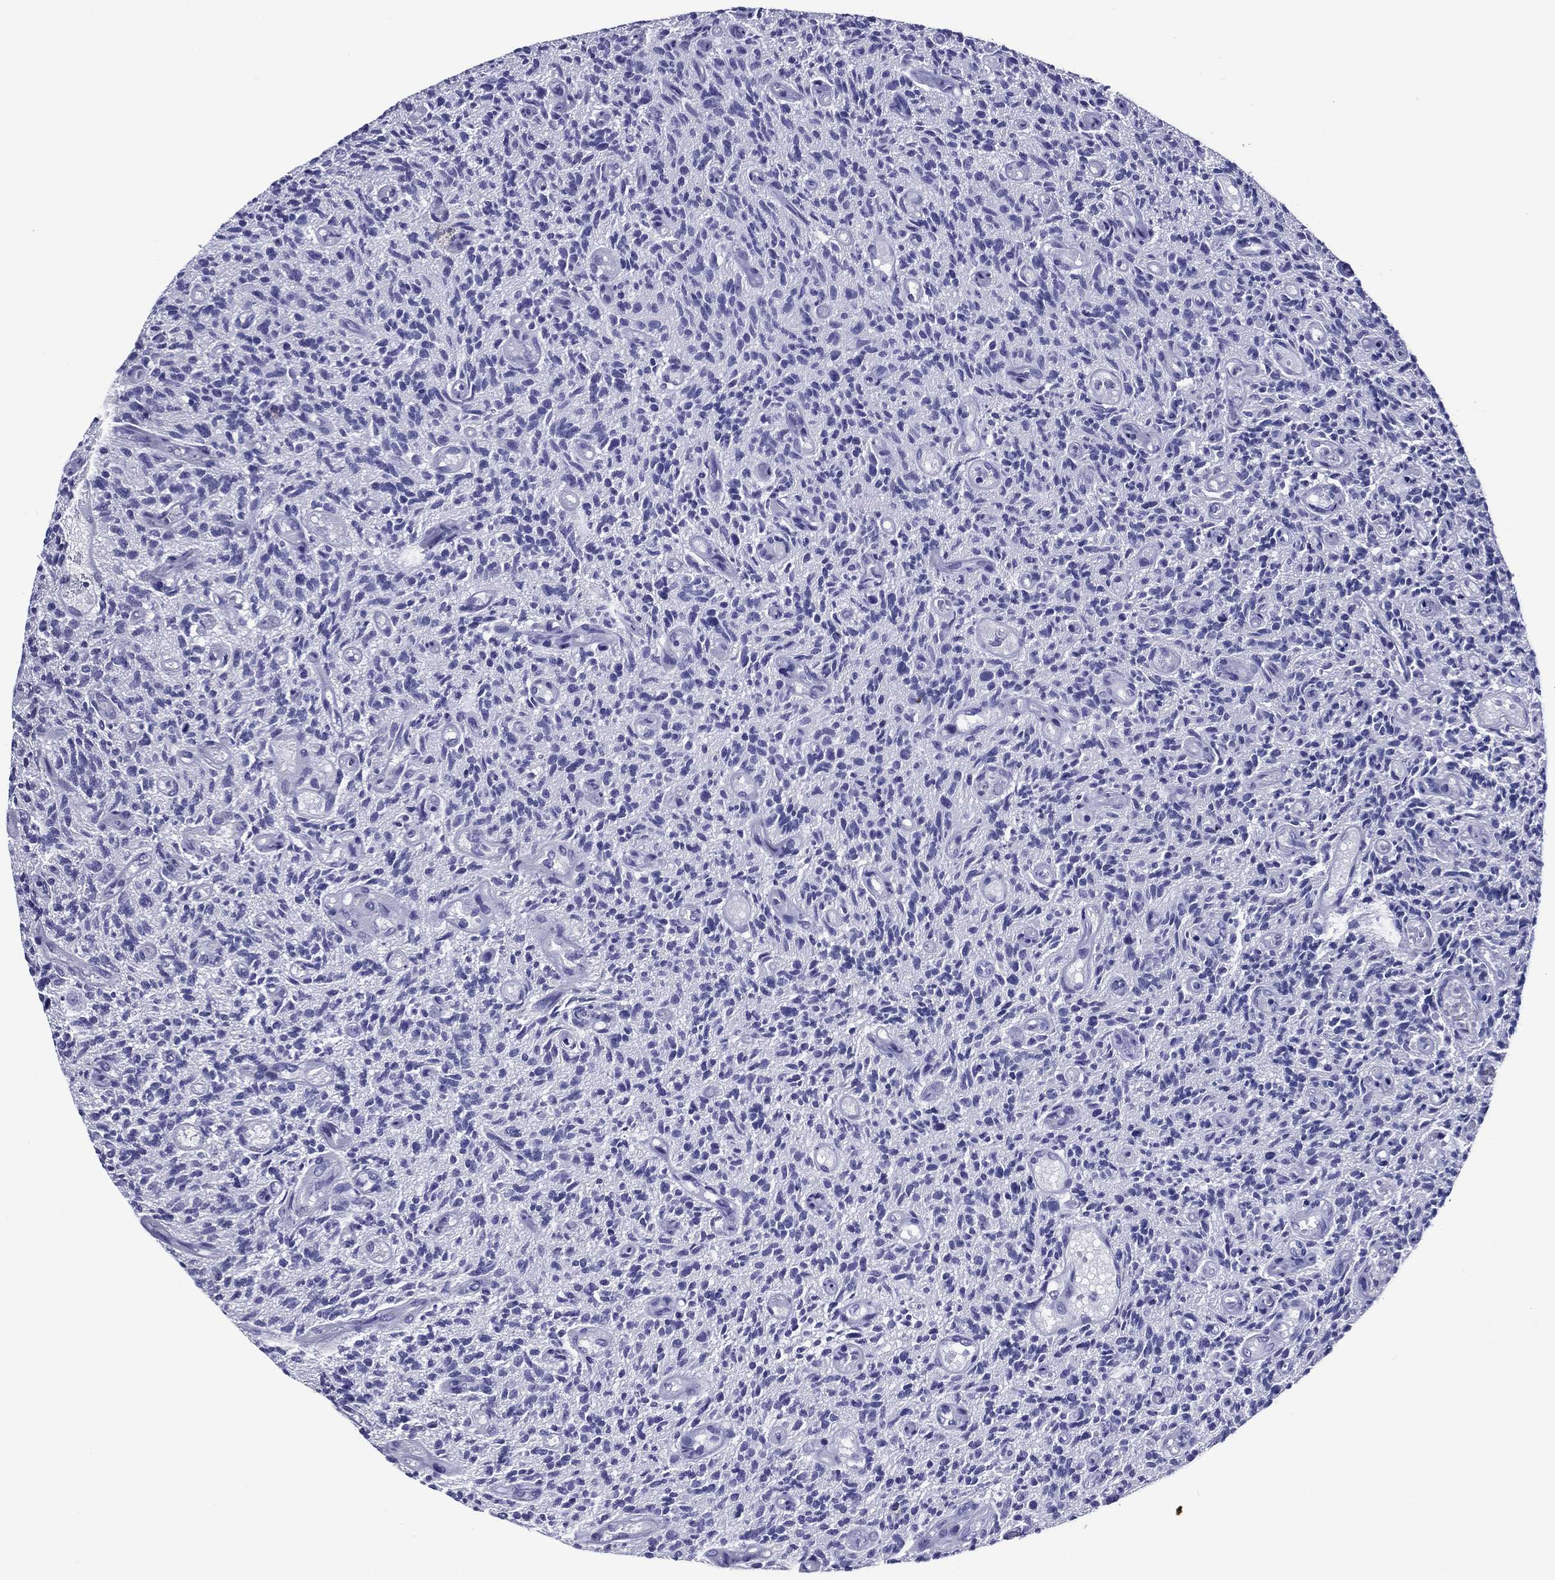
{"staining": {"intensity": "negative", "quantity": "none", "location": "none"}, "tissue": "glioma", "cell_type": "Tumor cells", "image_type": "cancer", "snomed": [{"axis": "morphology", "description": "Glioma, malignant, High grade"}, {"axis": "topography", "description": "Brain"}], "caption": "IHC micrograph of glioma stained for a protein (brown), which demonstrates no expression in tumor cells.", "gene": "ACE2", "patient": {"sex": "male", "age": 64}}